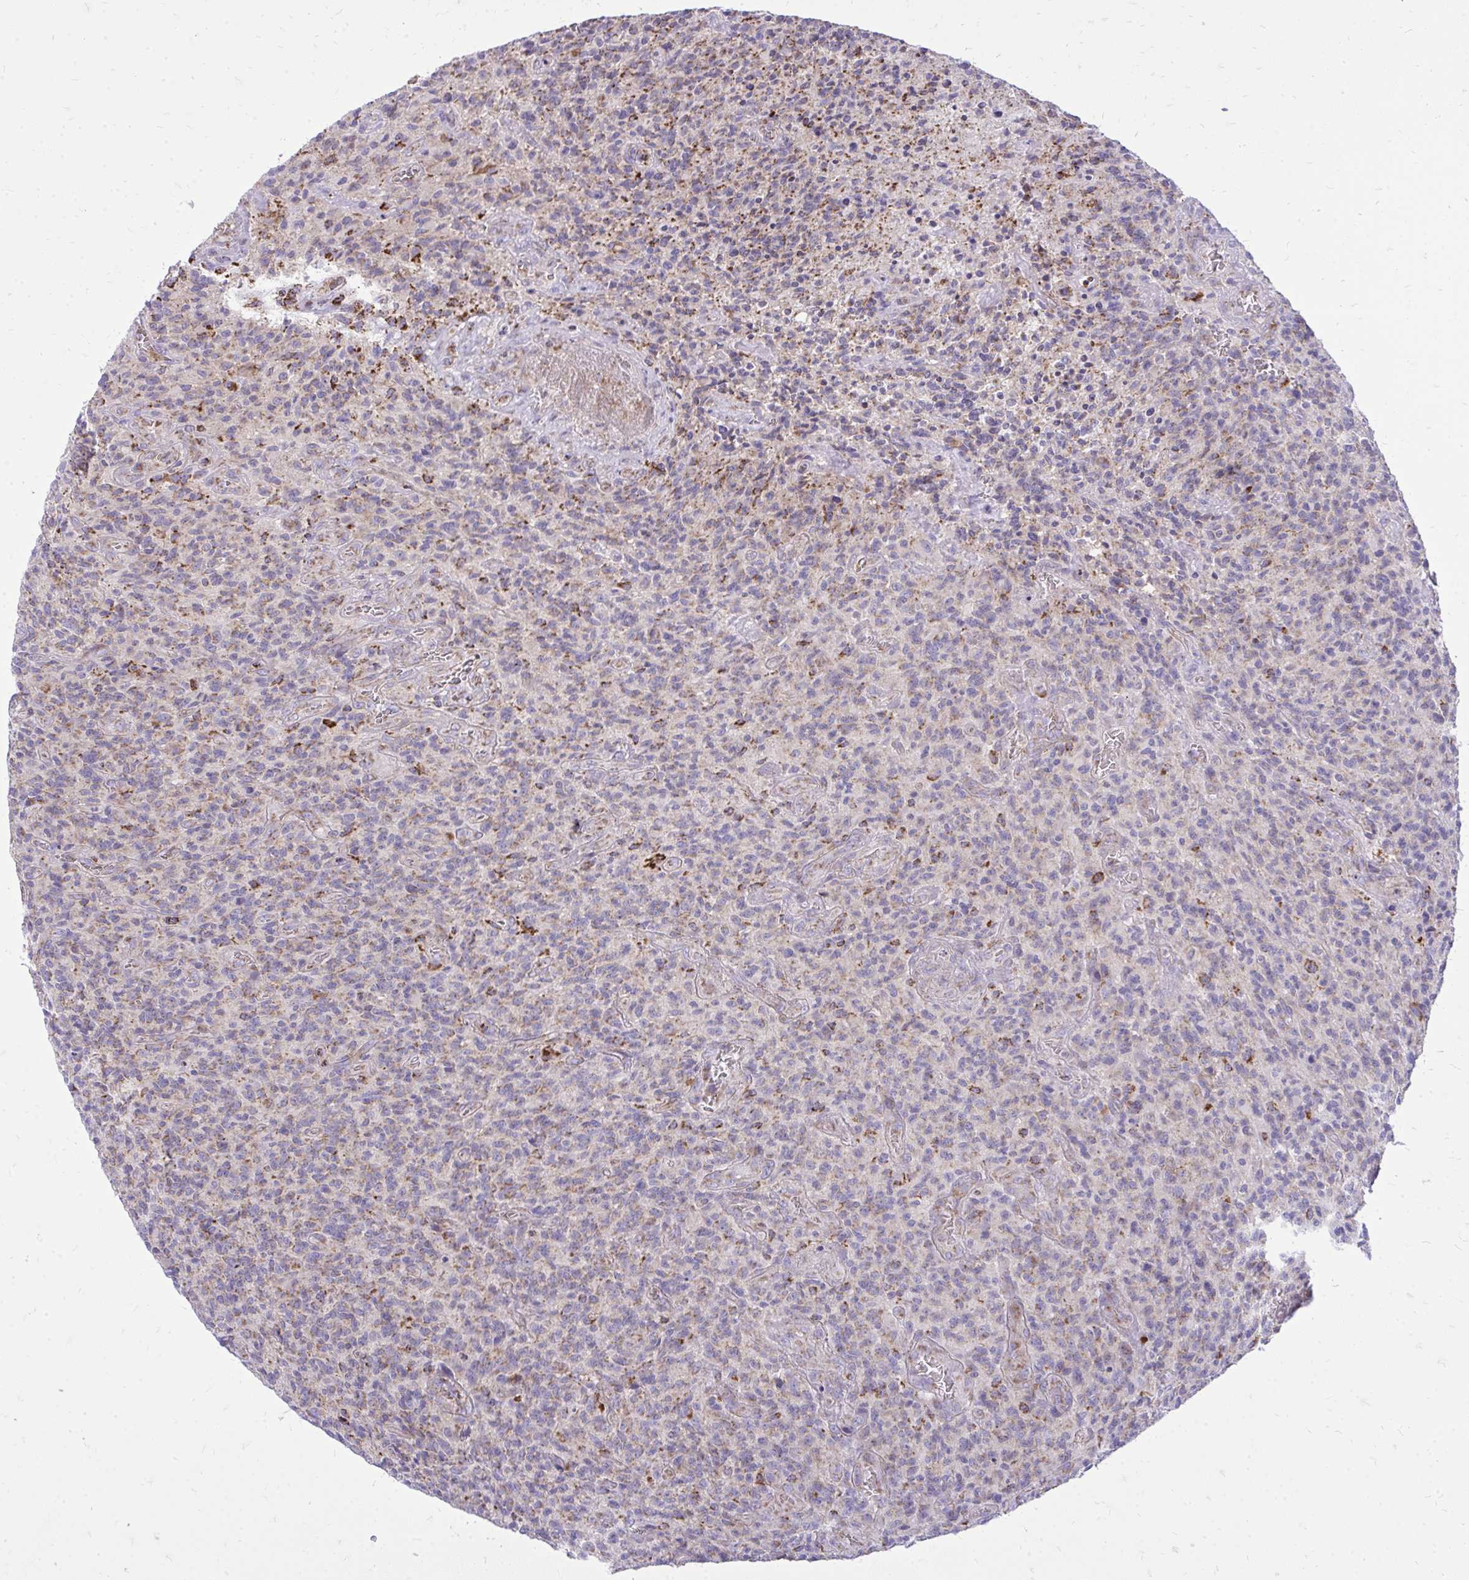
{"staining": {"intensity": "negative", "quantity": "none", "location": "none"}, "tissue": "glioma", "cell_type": "Tumor cells", "image_type": "cancer", "snomed": [{"axis": "morphology", "description": "Glioma, malignant, High grade"}, {"axis": "topography", "description": "Brain"}], "caption": "Immunohistochemistry (IHC) of human glioma reveals no staining in tumor cells.", "gene": "SPTBN2", "patient": {"sex": "male", "age": 76}}